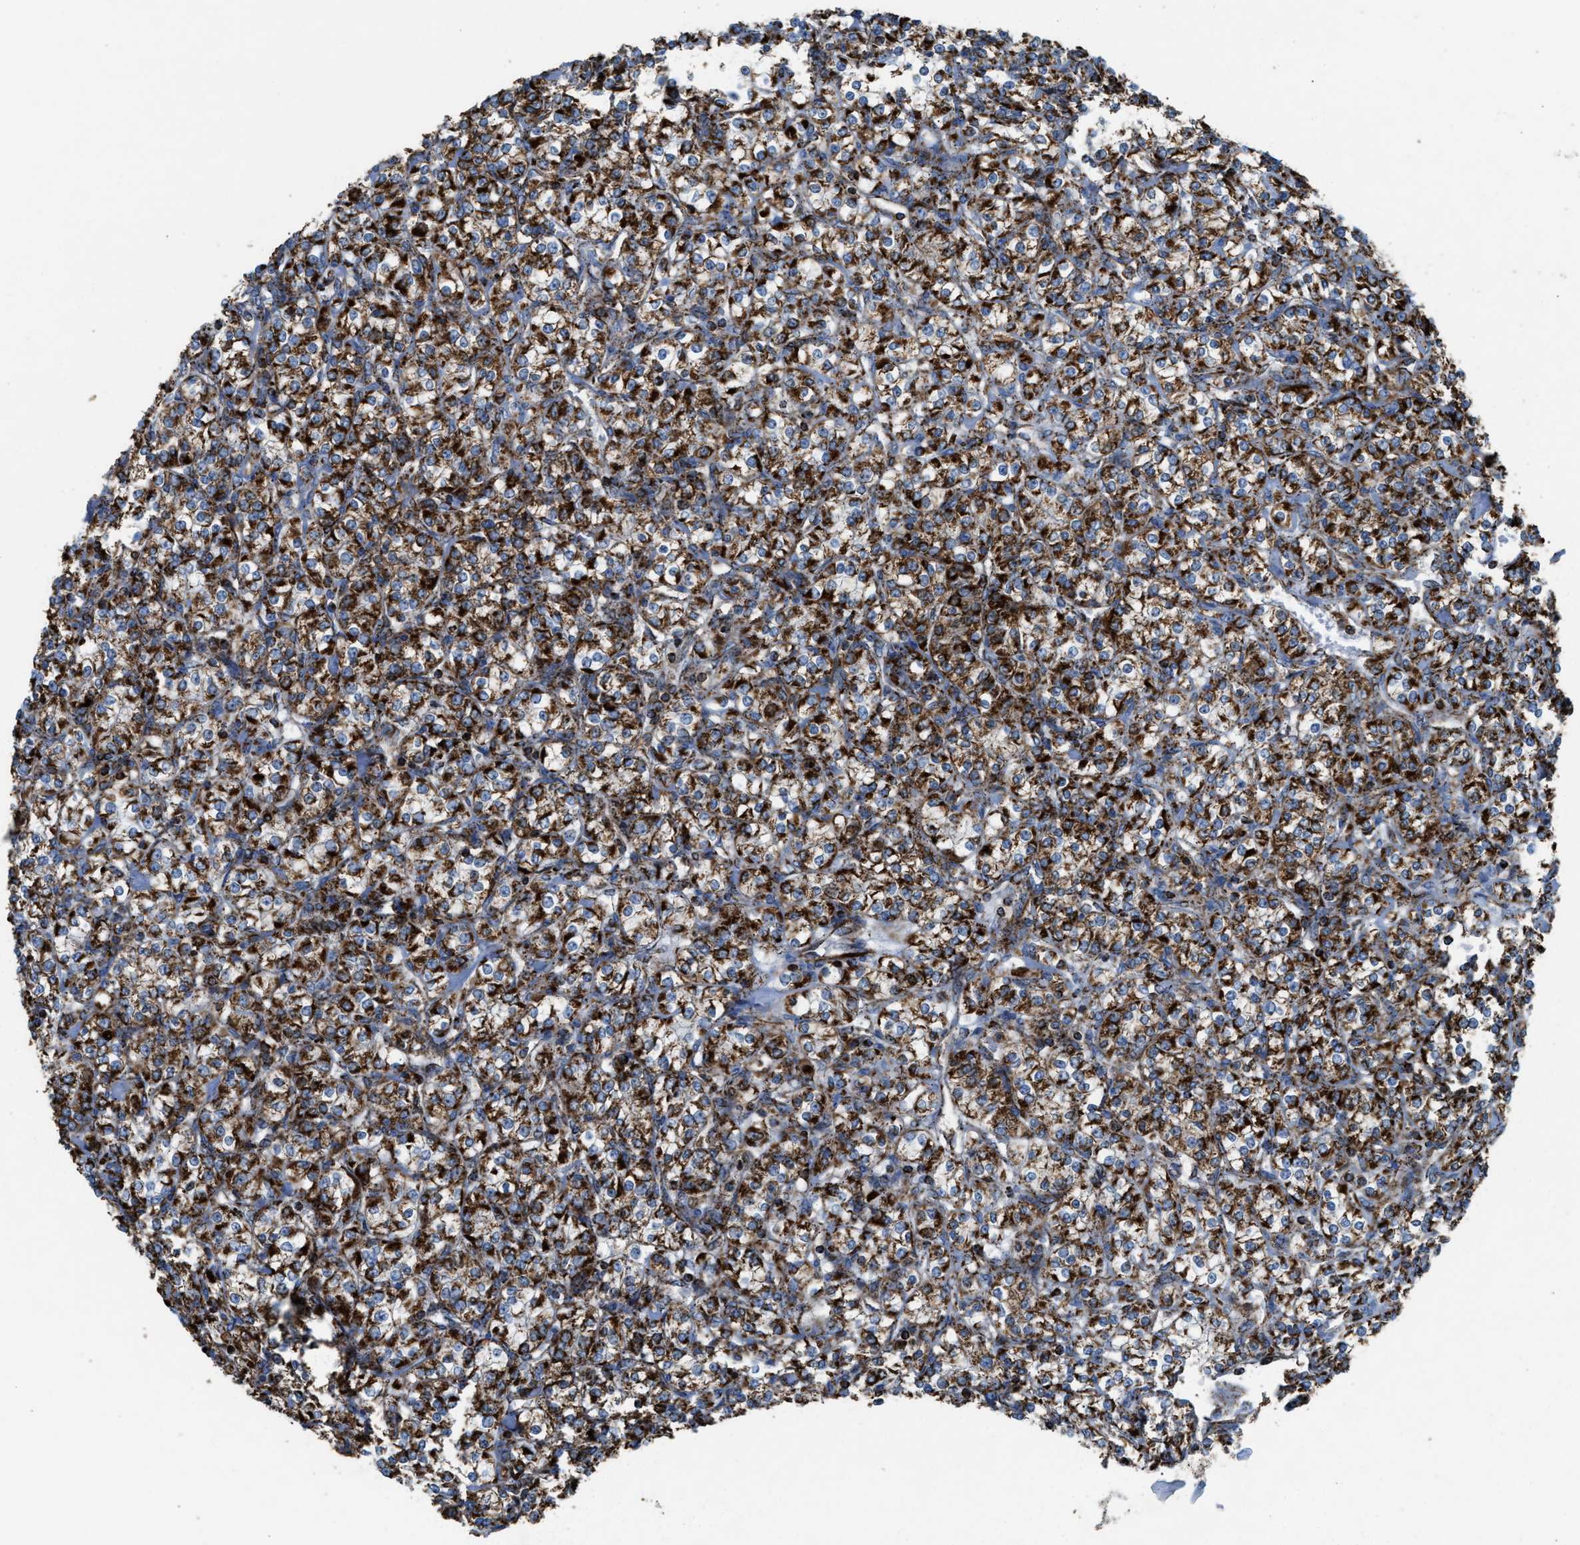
{"staining": {"intensity": "strong", "quantity": ">75%", "location": "cytoplasmic/membranous"}, "tissue": "renal cancer", "cell_type": "Tumor cells", "image_type": "cancer", "snomed": [{"axis": "morphology", "description": "Adenocarcinoma, NOS"}, {"axis": "topography", "description": "Kidney"}], "caption": "This is a histology image of immunohistochemistry staining of renal cancer, which shows strong positivity in the cytoplasmic/membranous of tumor cells.", "gene": "ECHS1", "patient": {"sex": "male", "age": 77}}